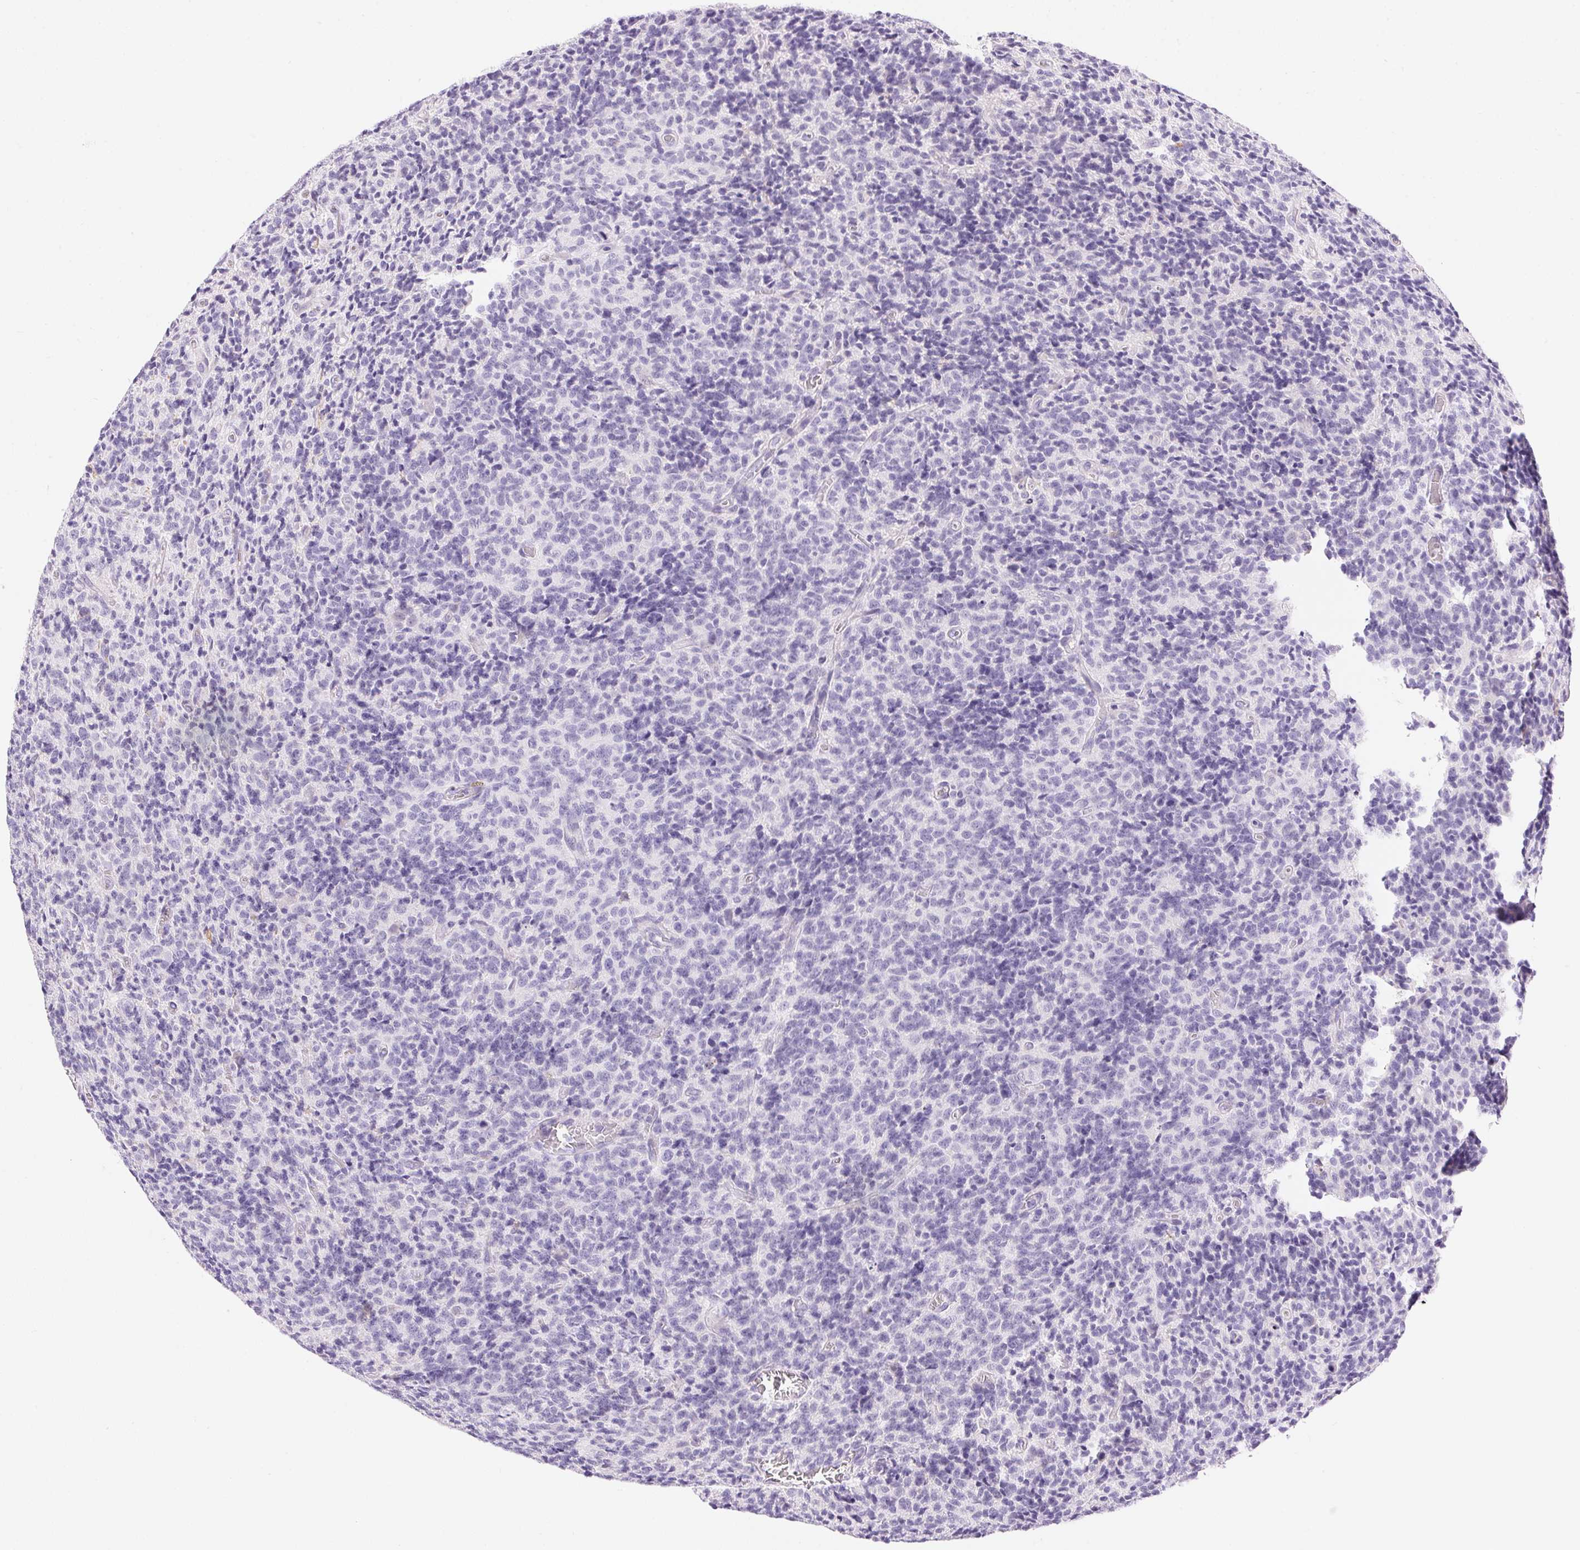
{"staining": {"intensity": "negative", "quantity": "none", "location": "none"}, "tissue": "glioma", "cell_type": "Tumor cells", "image_type": "cancer", "snomed": [{"axis": "morphology", "description": "Glioma, malignant, High grade"}, {"axis": "topography", "description": "Brain"}], "caption": "High-grade glioma (malignant) was stained to show a protein in brown. There is no significant staining in tumor cells.", "gene": "PNLIPRP3", "patient": {"sex": "male", "age": 76}}